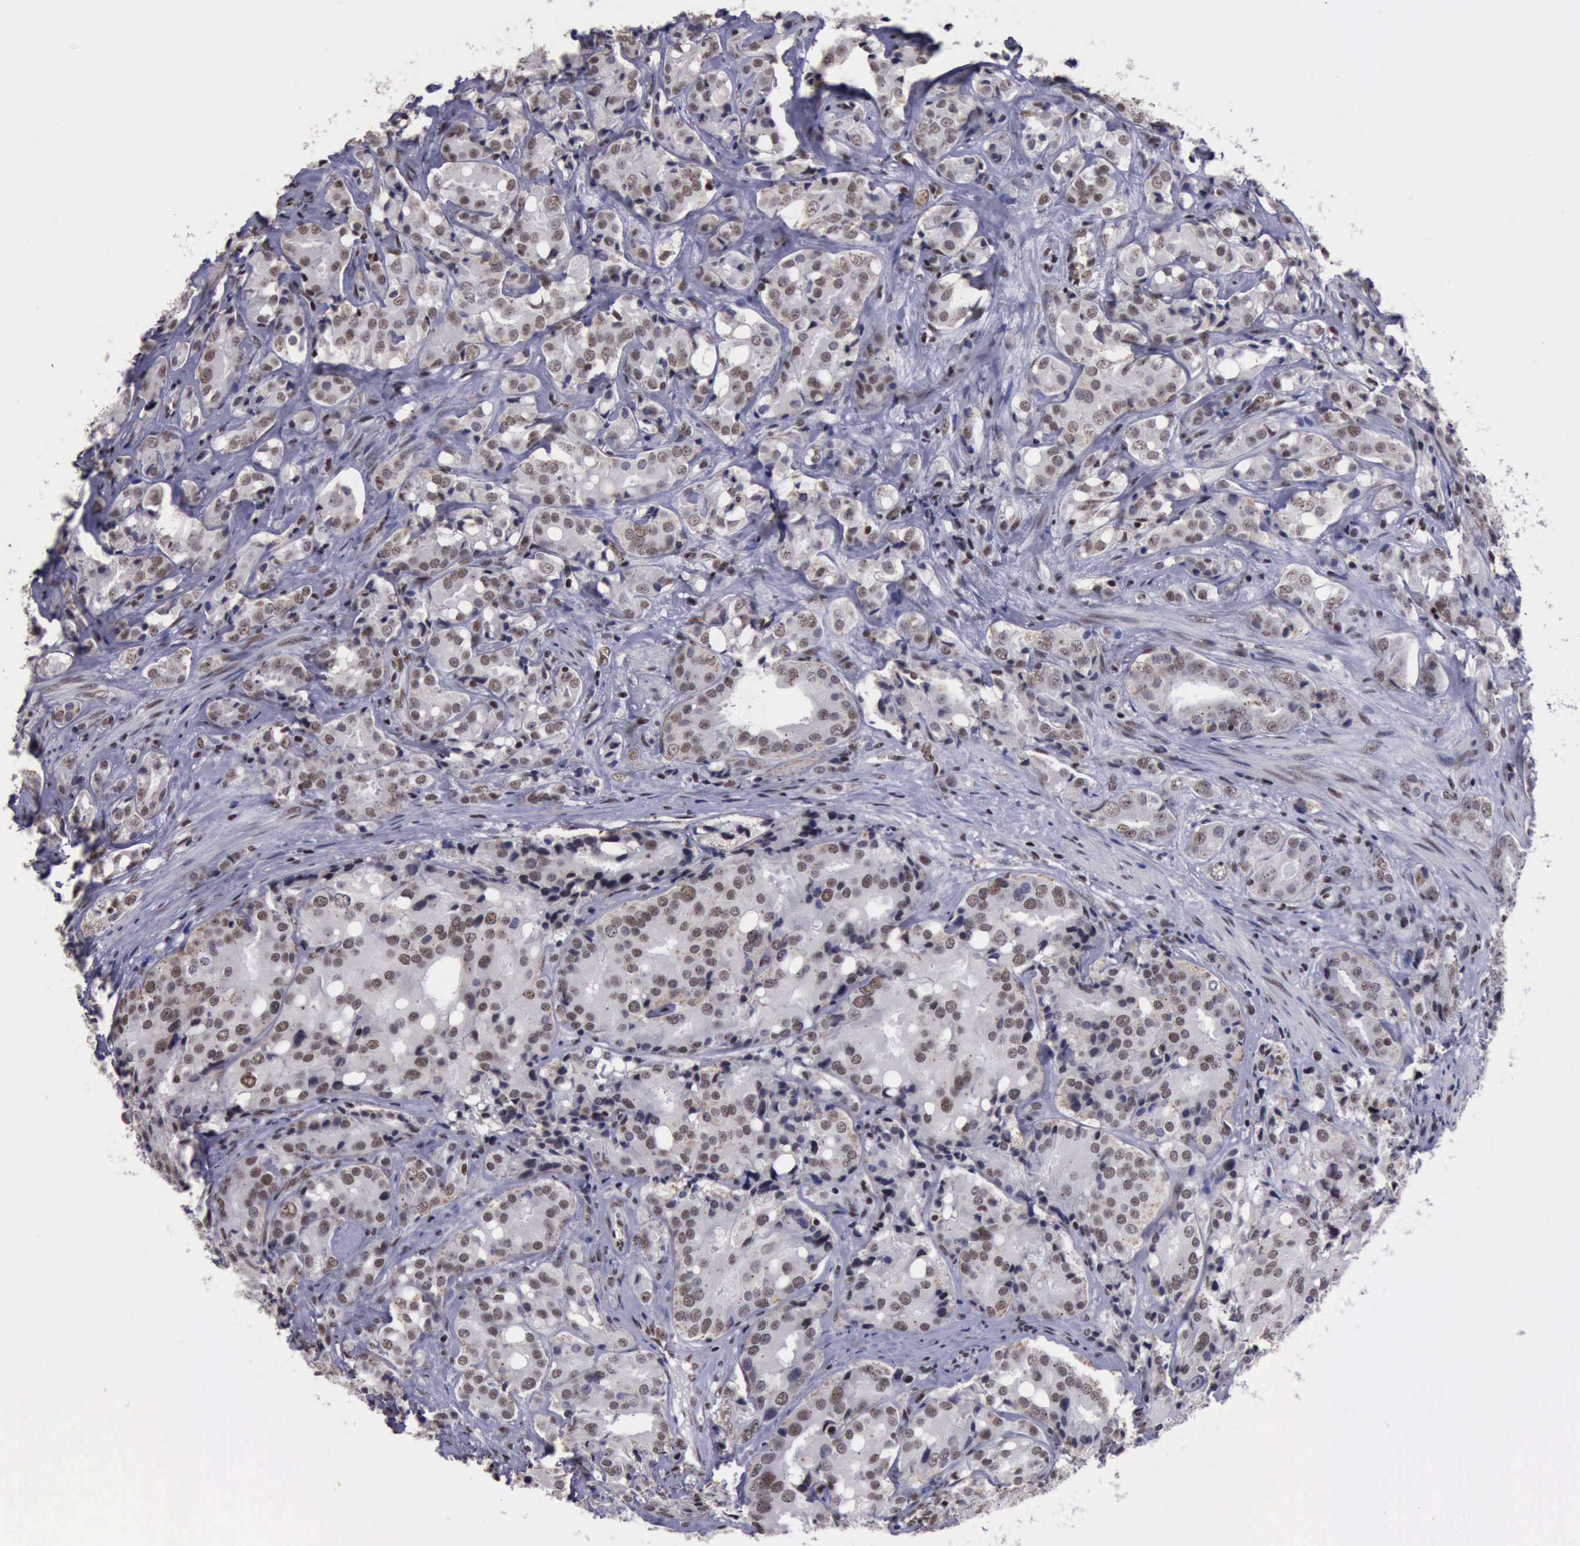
{"staining": {"intensity": "weak", "quantity": "25%-75%", "location": "nuclear"}, "tissue": "prostate cancer", "cell_type": "Tumor cells", "image_type": "cancer", "snomed": [{"axis": "morphology", "description": "Adenocarcinoma, High grade"}, {"axis": "topography", "description": "Prostate"}], "caption": "This micrograph exhibits adenocarcinoma (high-grade) (prostate) stained with immunohistochemistry (IHC) to label a protein in brown. The nuclear of tumor cells show weak positivity for the protein. Nuclei are counter-stained blue.", "gene": "YY1", "patient": {"sex": "male", "age": 68}}